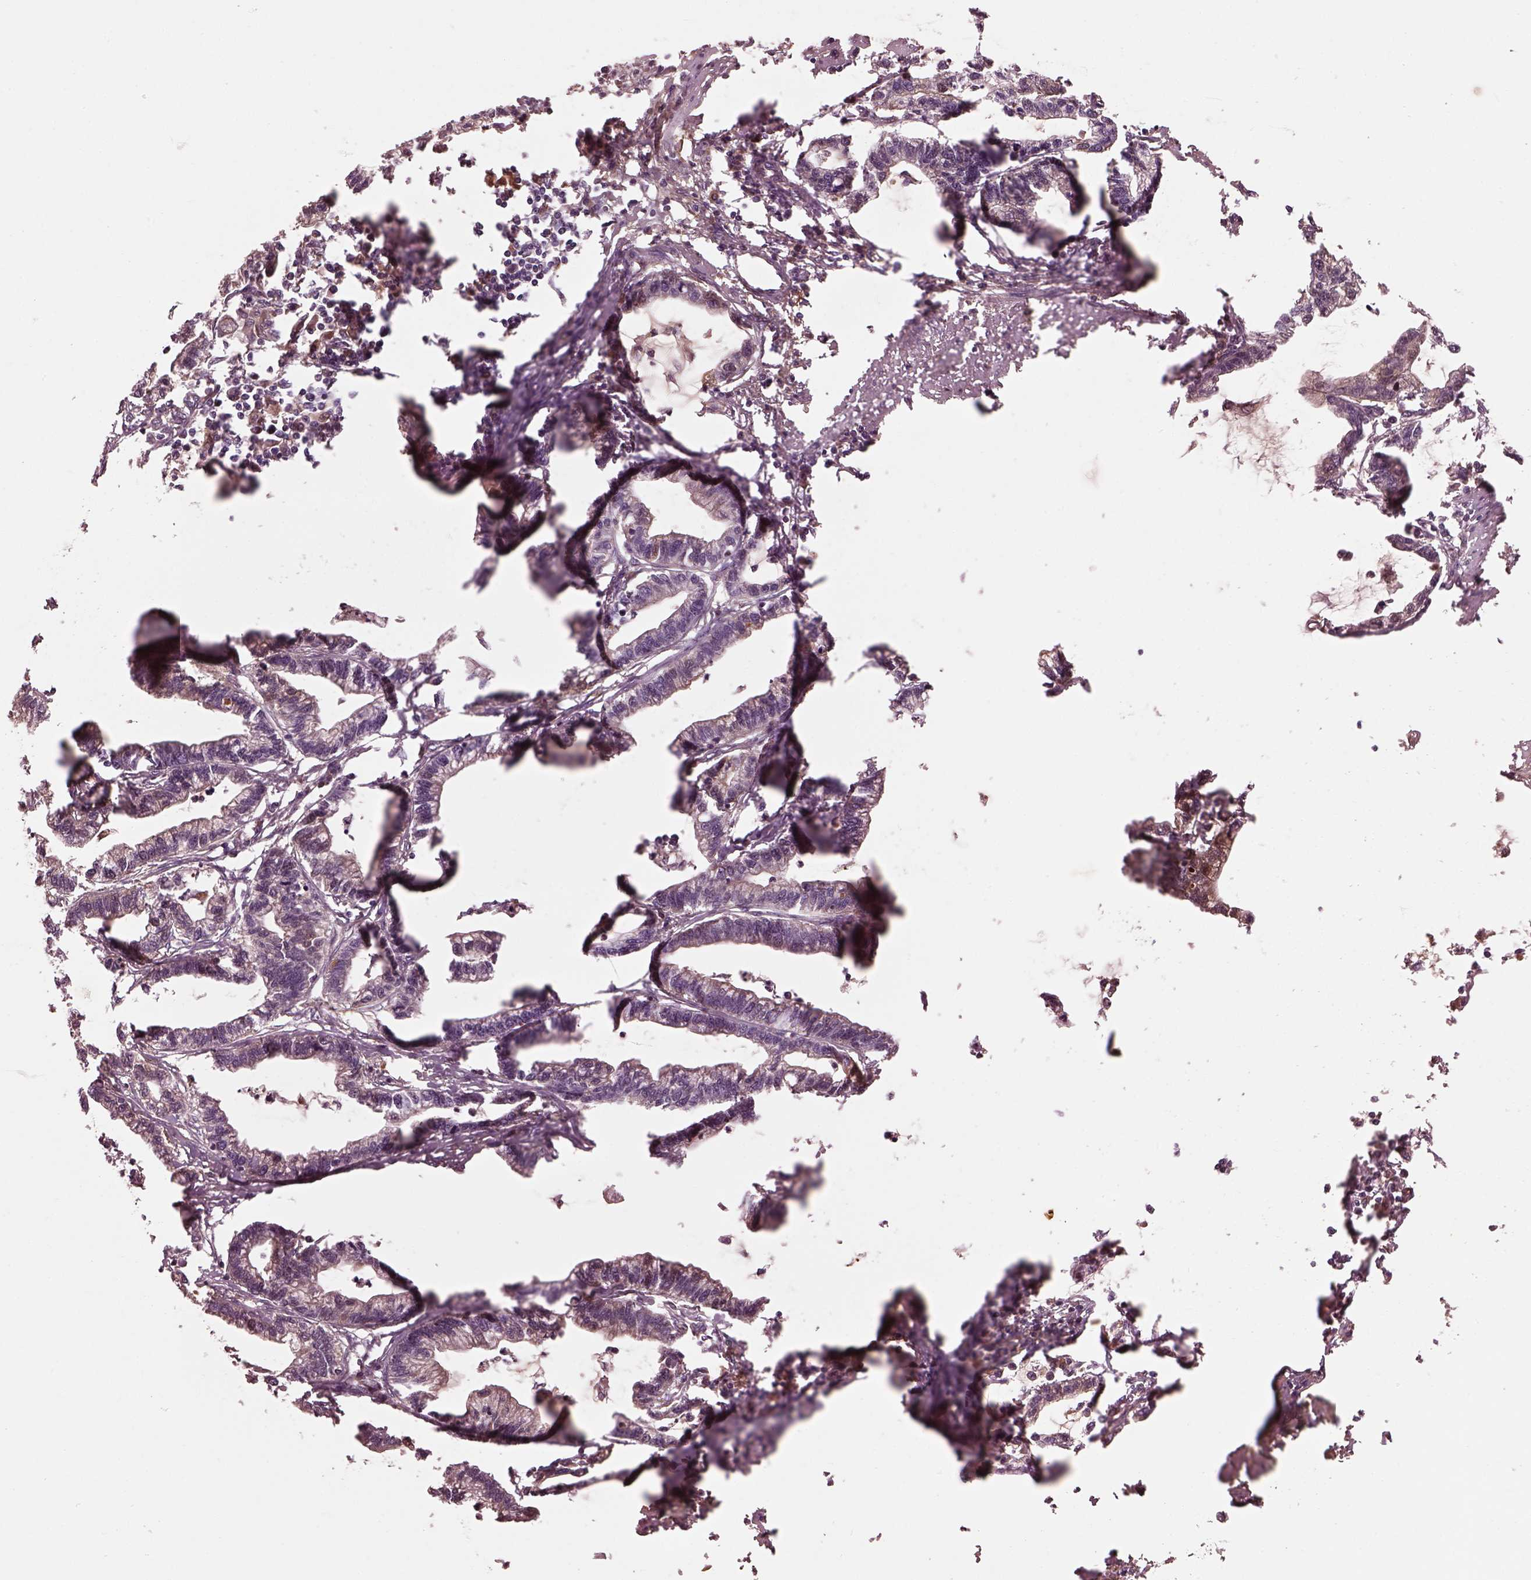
{"staining": {"intensity": "moderate", "quantity": "<25%", "location": "cytoplasmic/membranous"}, "tissue": "stomach cancer", "cell_type": "Tumor cells", "image_type": "cancer", "snomed": [{"axis": "morphology", "description": "Adenocarcinoma, NOS"}, {"axis": "topography", "description": "Stomach"}], "caption": "Protein expression by IHC demonstrates moderate cytoplasmic/membranous expression in approximately <25% of tumor cells in stomach cancer (adenocarcinoma).", "gene": "EFEMP1", "patient": {"sex": "male", "age": 83}}